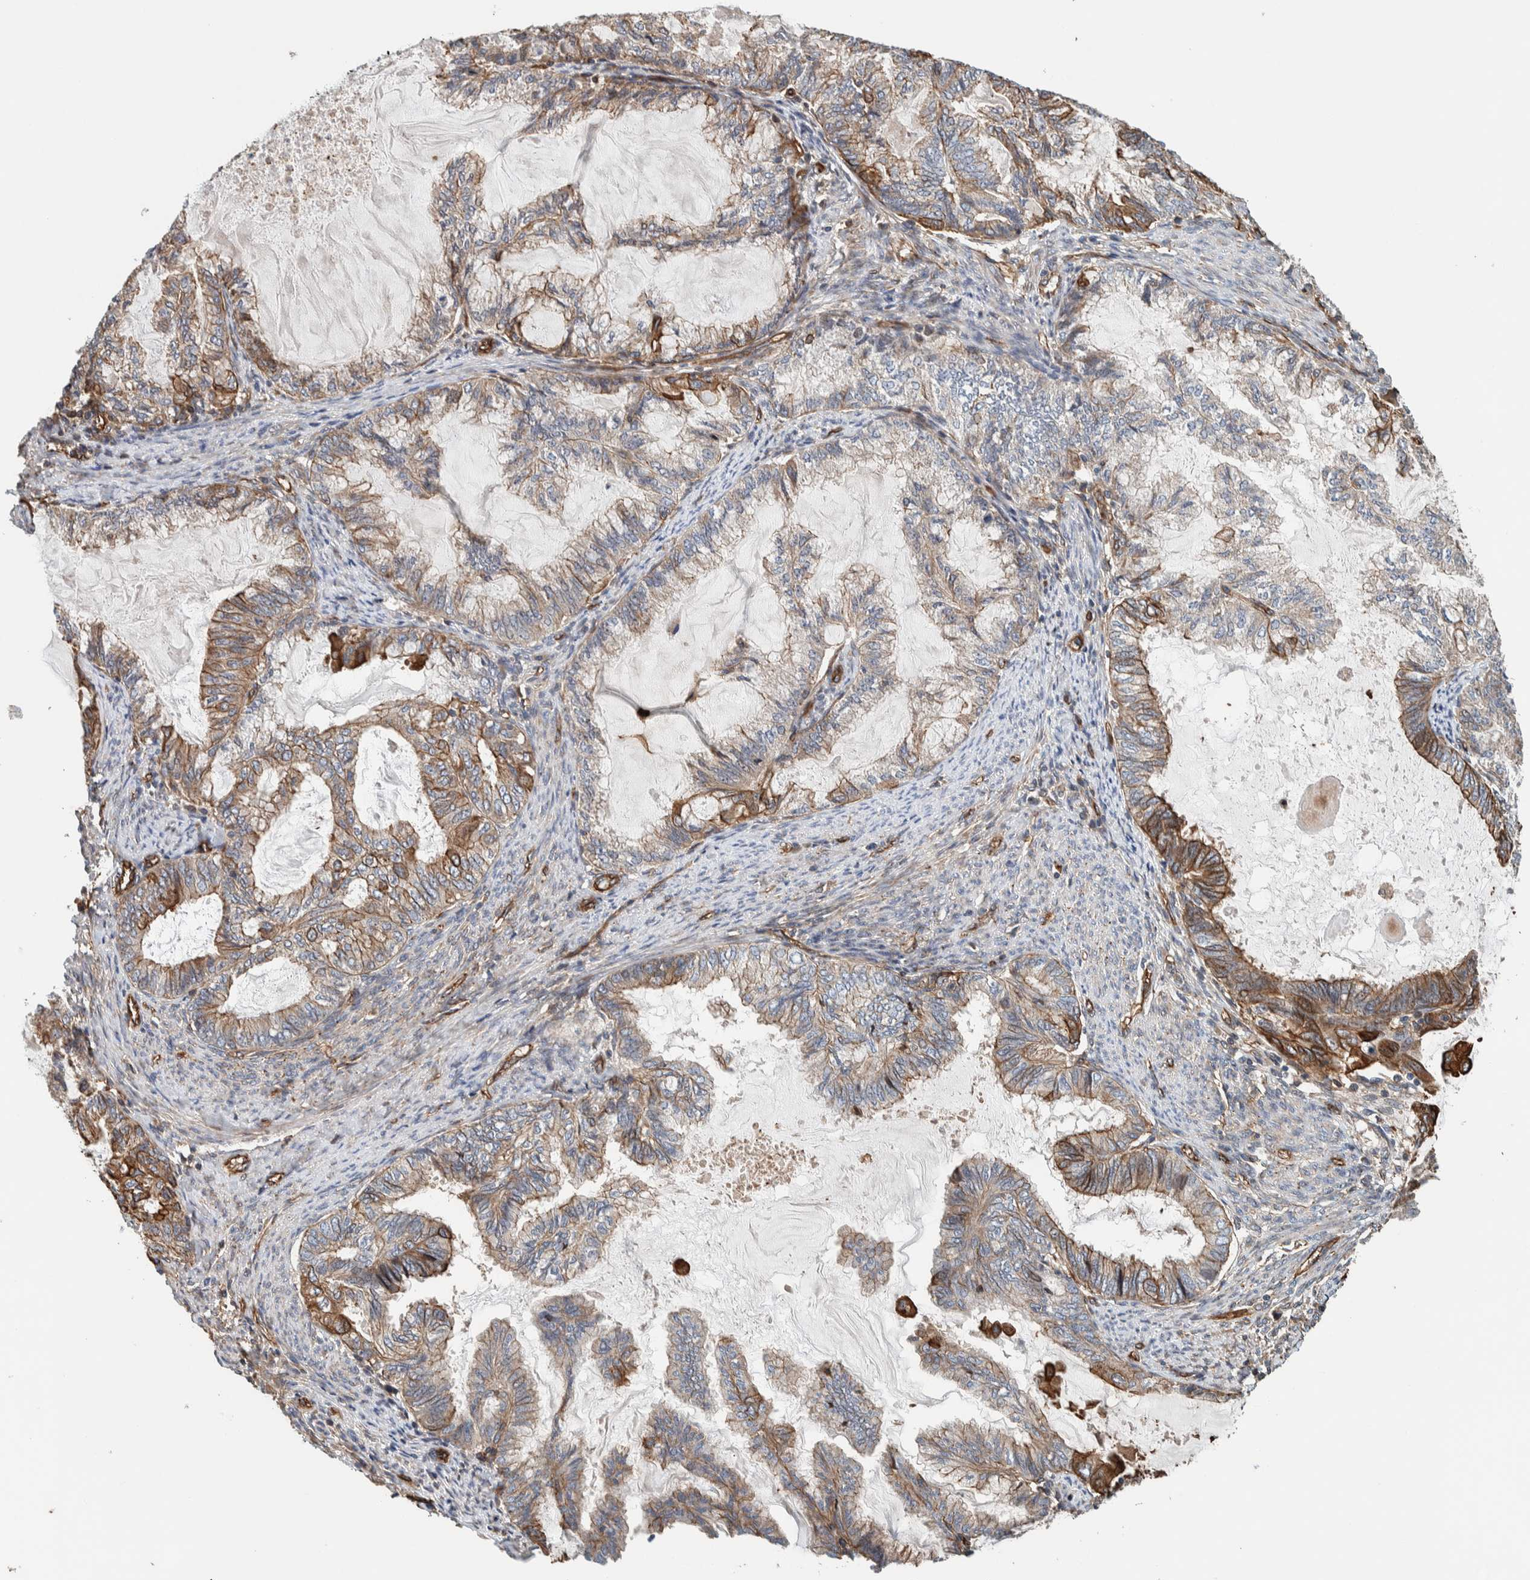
{"staining": {"intensity": "moderate", "quantity": "25%-75%", "location": "cytoplasmic/membranous"}, "tissue": "endometrial cancer", "cell_type": "Tumor cells", "image_type": "cancer", "snomed": [{"axis": "morphology", "description": "Adenocarcinoma, NOS"}, {"axis": "topography", "description": "Endometrium"}], "caption": "High-magnification brightfield microscopy of endometrial cancer stained with DAB (brown) and counterstained with hematoxylin (blue). tumor cells exhibit moderate cytoplasmic/membranous expression is identified in about25%-75% of cells.", "gene": "PKD1L1", "patient": {"sex": "female", "age": 86}}